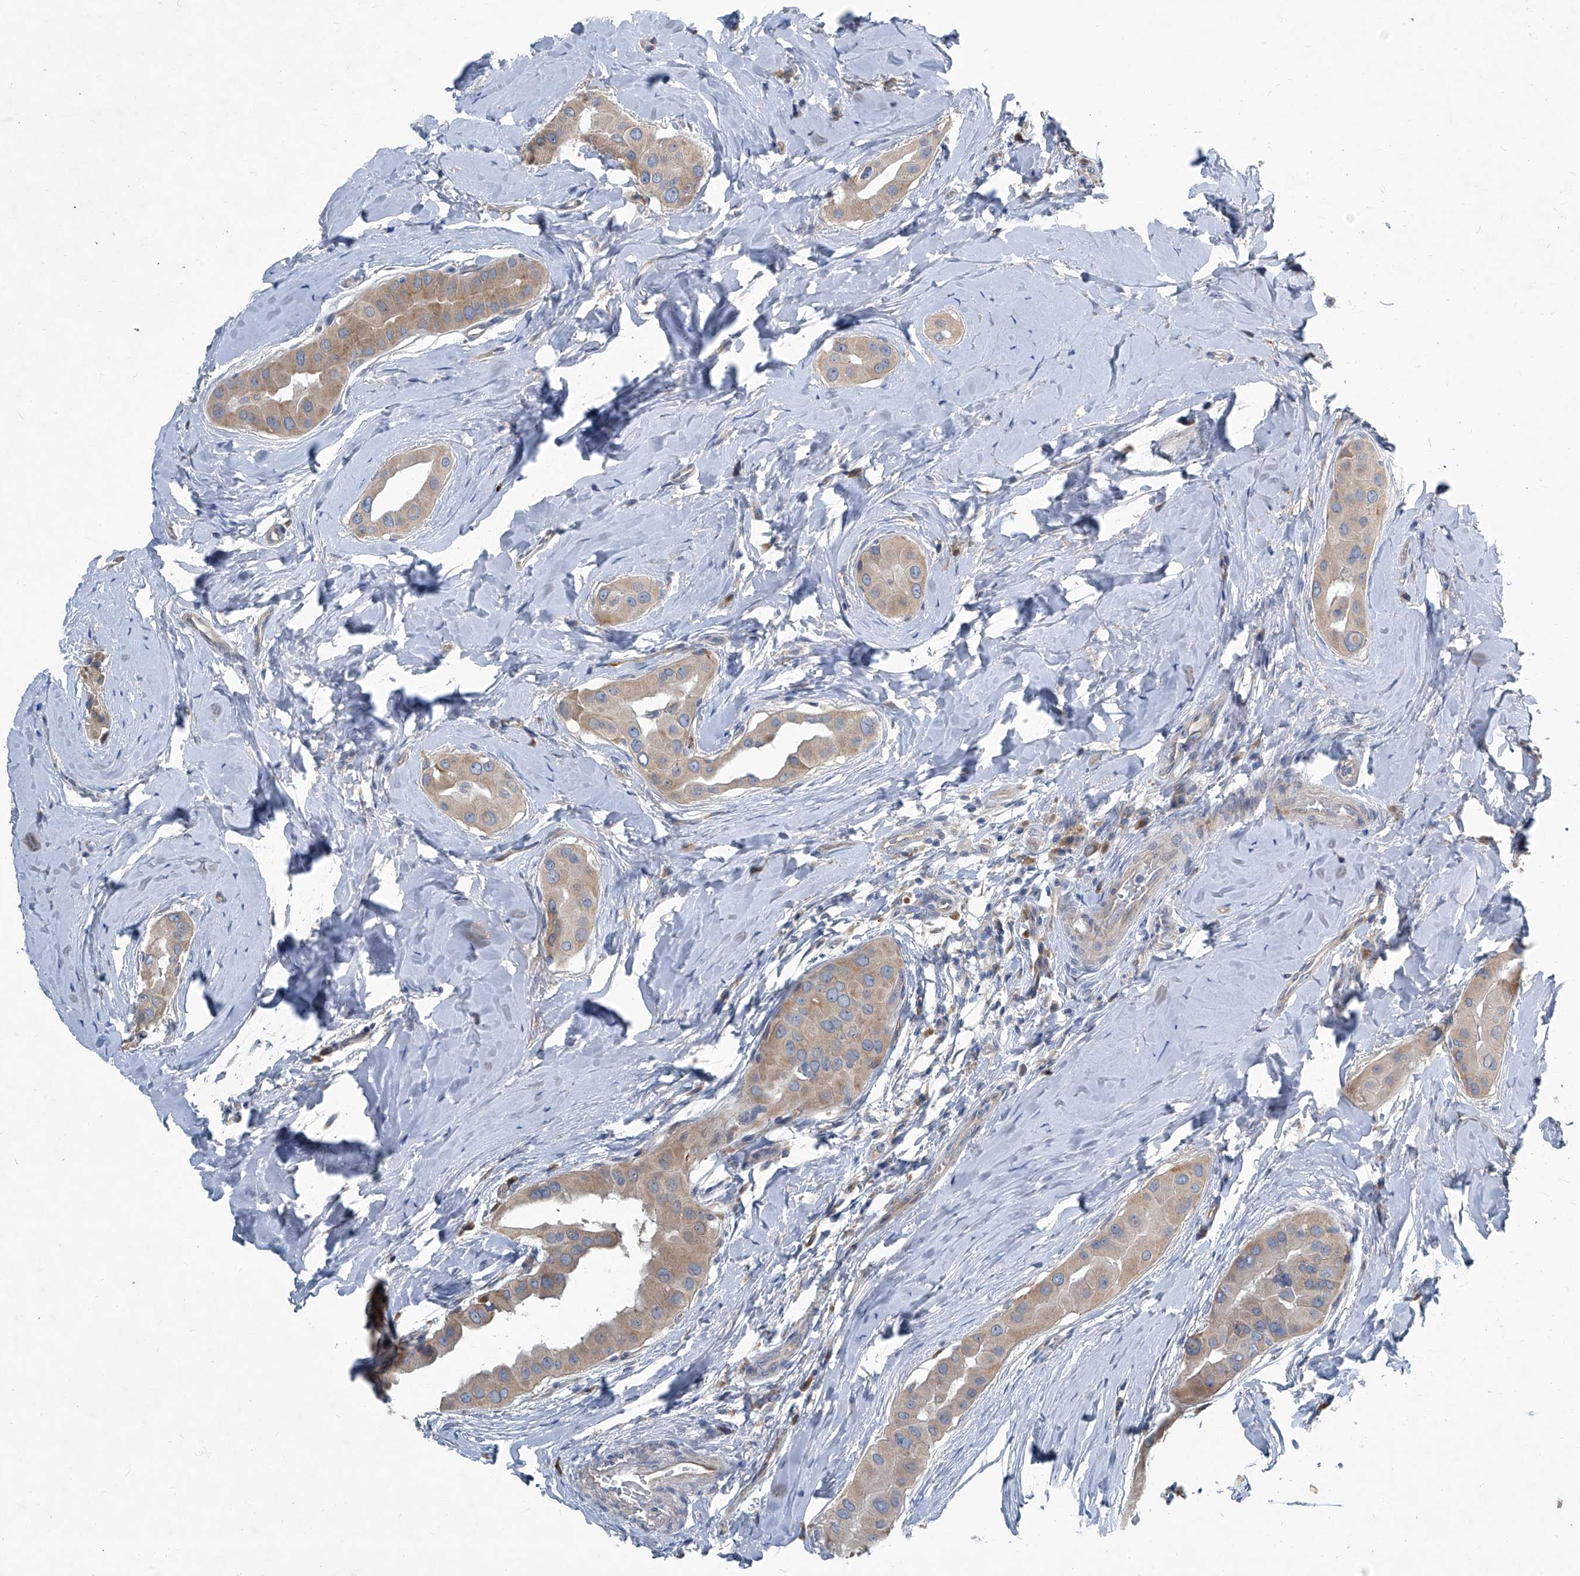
{"staining": {"intensity": "weak", "quantity": ">75%", "location": "cytoplasmic/membranous"}, "tissue": "thyroid cancer", "cell_type": "Tumor cells", "image_type": "cancer", "snomed": [{"axis": "morphology", "description": "Papillary adenocarcinoma, NOS"}, {"axis": "topography", "description": "Thyroid gland"}], "caption": "An immunohistochemistry photomicrograph of tumor tissue is shown. Protein staining in brown highlights weak cytoplasmic/membranous positivity in papillary adenocarcinoma (thyroid) within tumor cells.", "gene": "SLC26A11", "patient": {"sex": "male", "age": 33}}